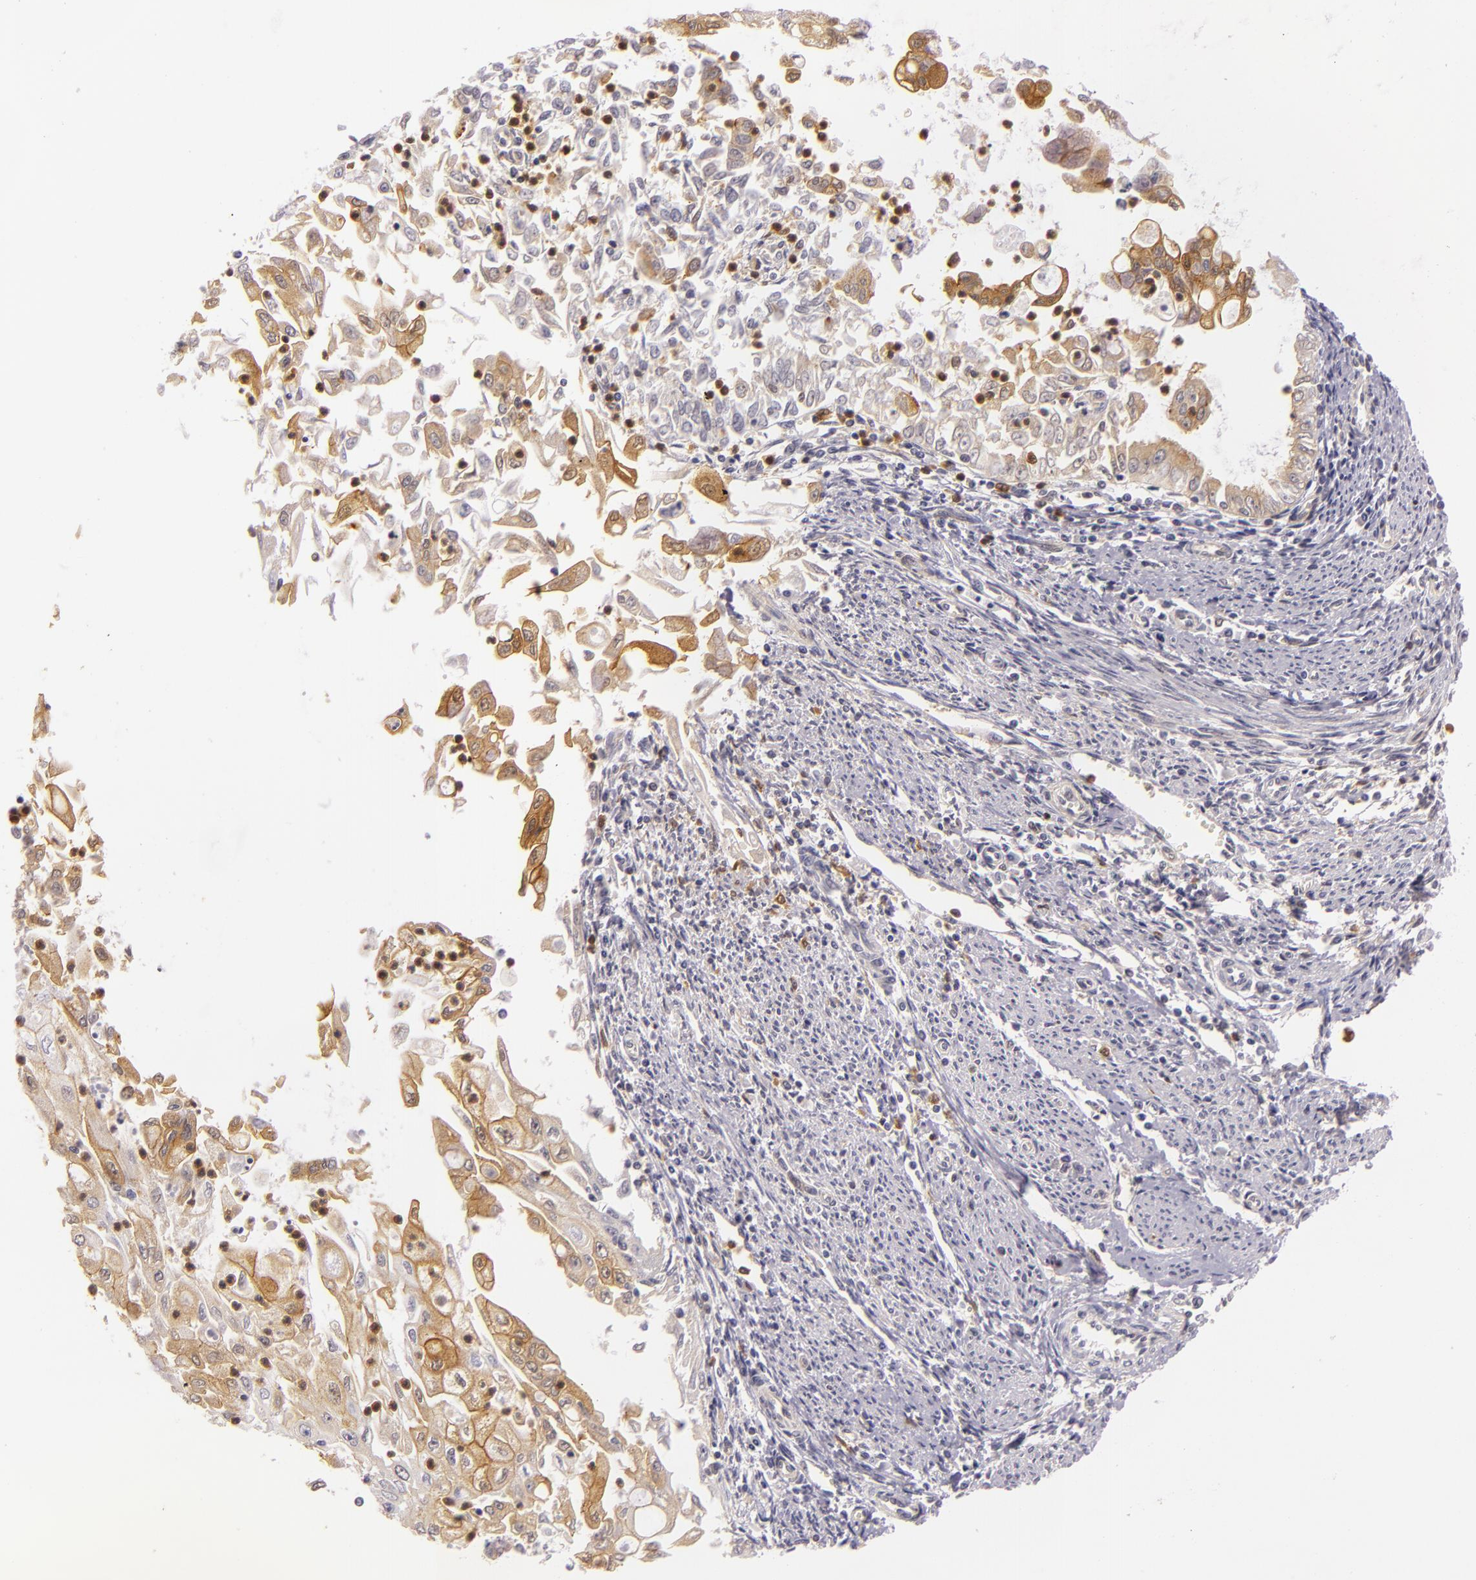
{"staining": {"intensity": "moderate", "quantity": "25%-75%", "location": "nuclear"}, "tissue": "endometrial cancer", "cell_type": "Tumor cells", "image_type": "cancer", "snomed": [{"axis": "morphology", "description": "Adenocarcinoma, NOS"}, {"axis": "topography", "description": "Endometrium"}], "caption": "This histopathology image reveals IHC staining of endometrial cancer, with medium moderate nuclear staining in about 25%-75% of tumor cells.", "gene": "TOM1", "patient": {"sex": "female", "age": 75}}